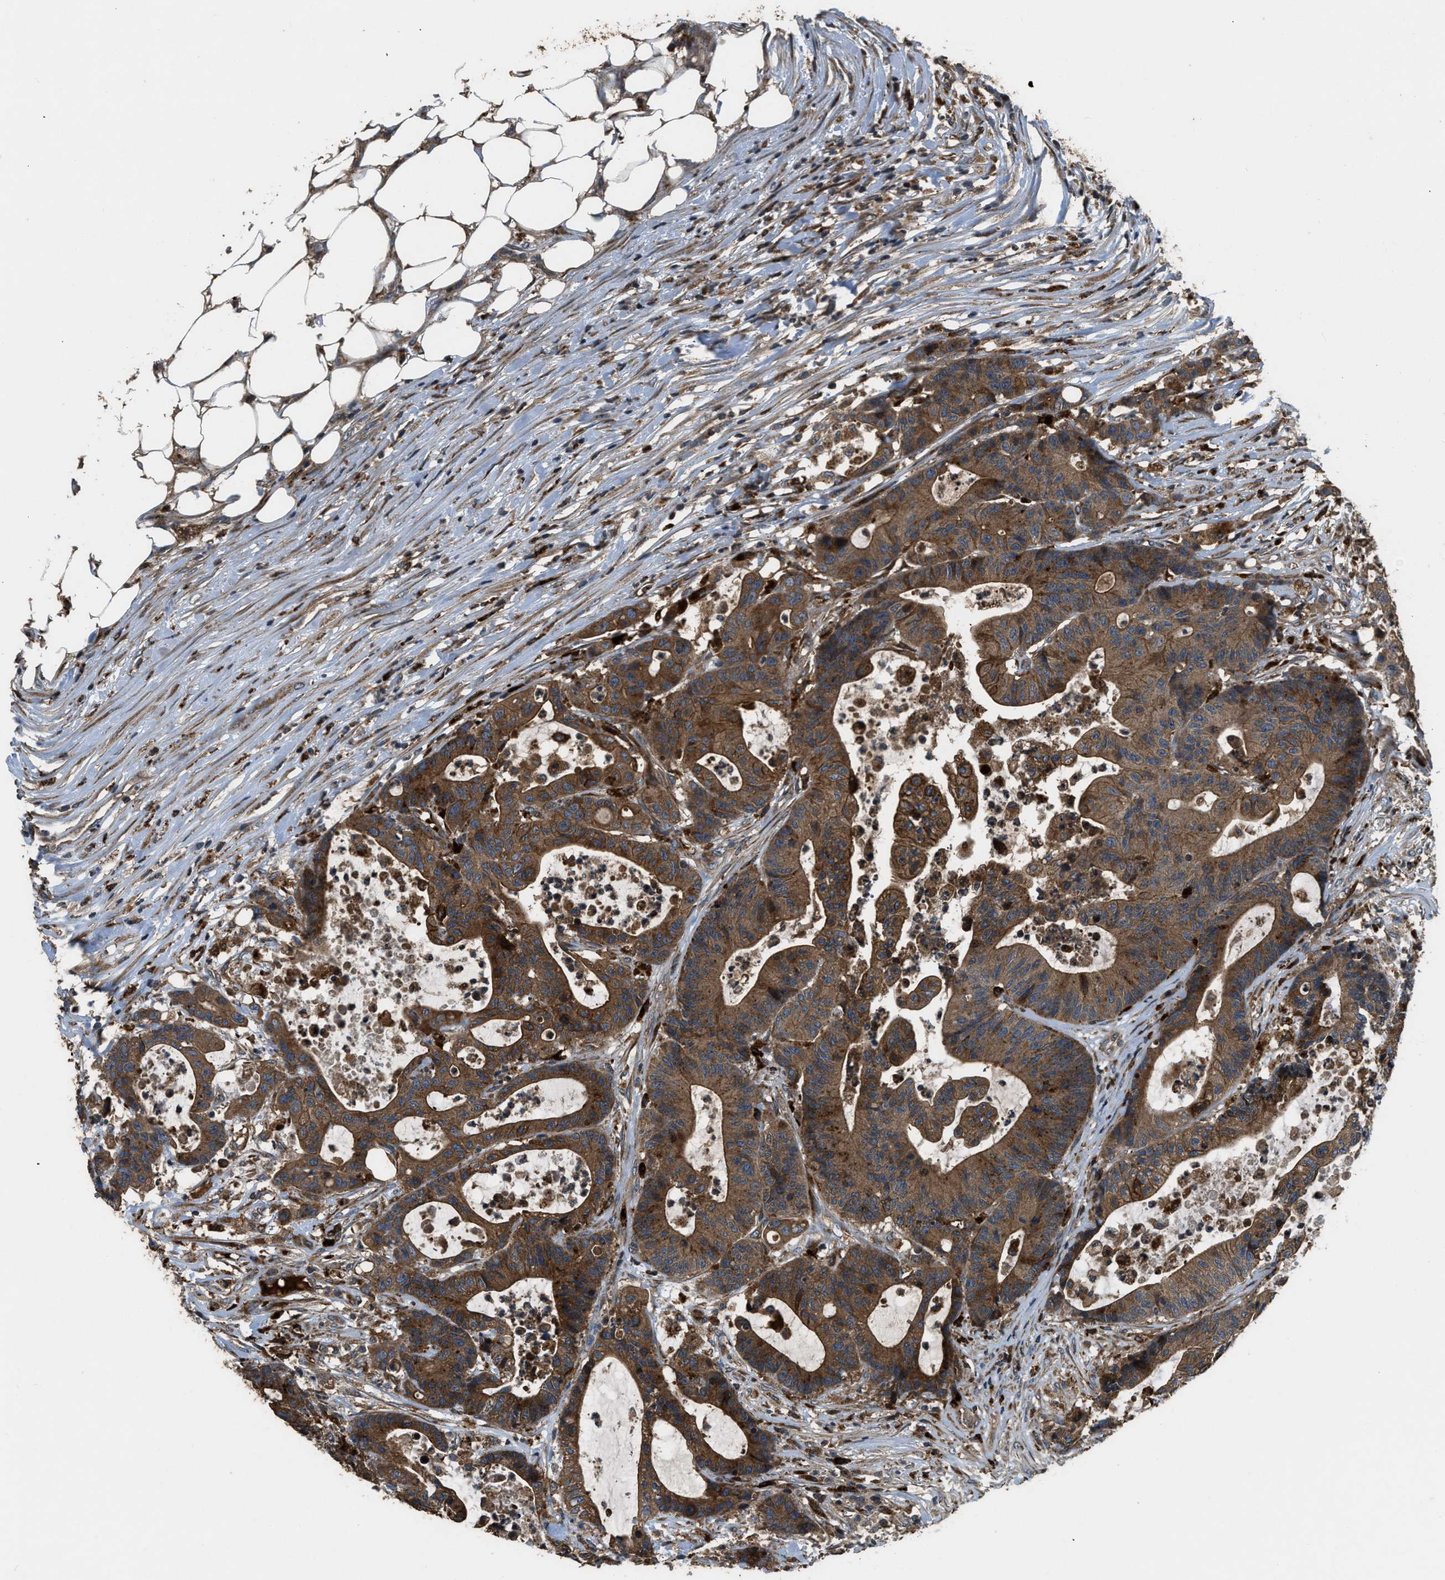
{"staining": {"intensity": "strong", "quantity": ">75%", "location": "cytoplasmic/membranous"}, "tissue": "colorectal cancer", "cell_type": "Tumor cells", "image_type": "cancer", "snomed": [{"axis": "morphology", "description": "Adenocarcinoma, NOS"}, {"axis": "topography", "description": "Colon"}], "caption": "Protein expression by immunohistochemistry (IHC) displays strong cytoplasmic/membranous positivity in approximately >75% of tumor cells in colorectal cancer (adenocarcinoma).", "gene": "GGH", "patient": {"sex": "female", "age": 84}}